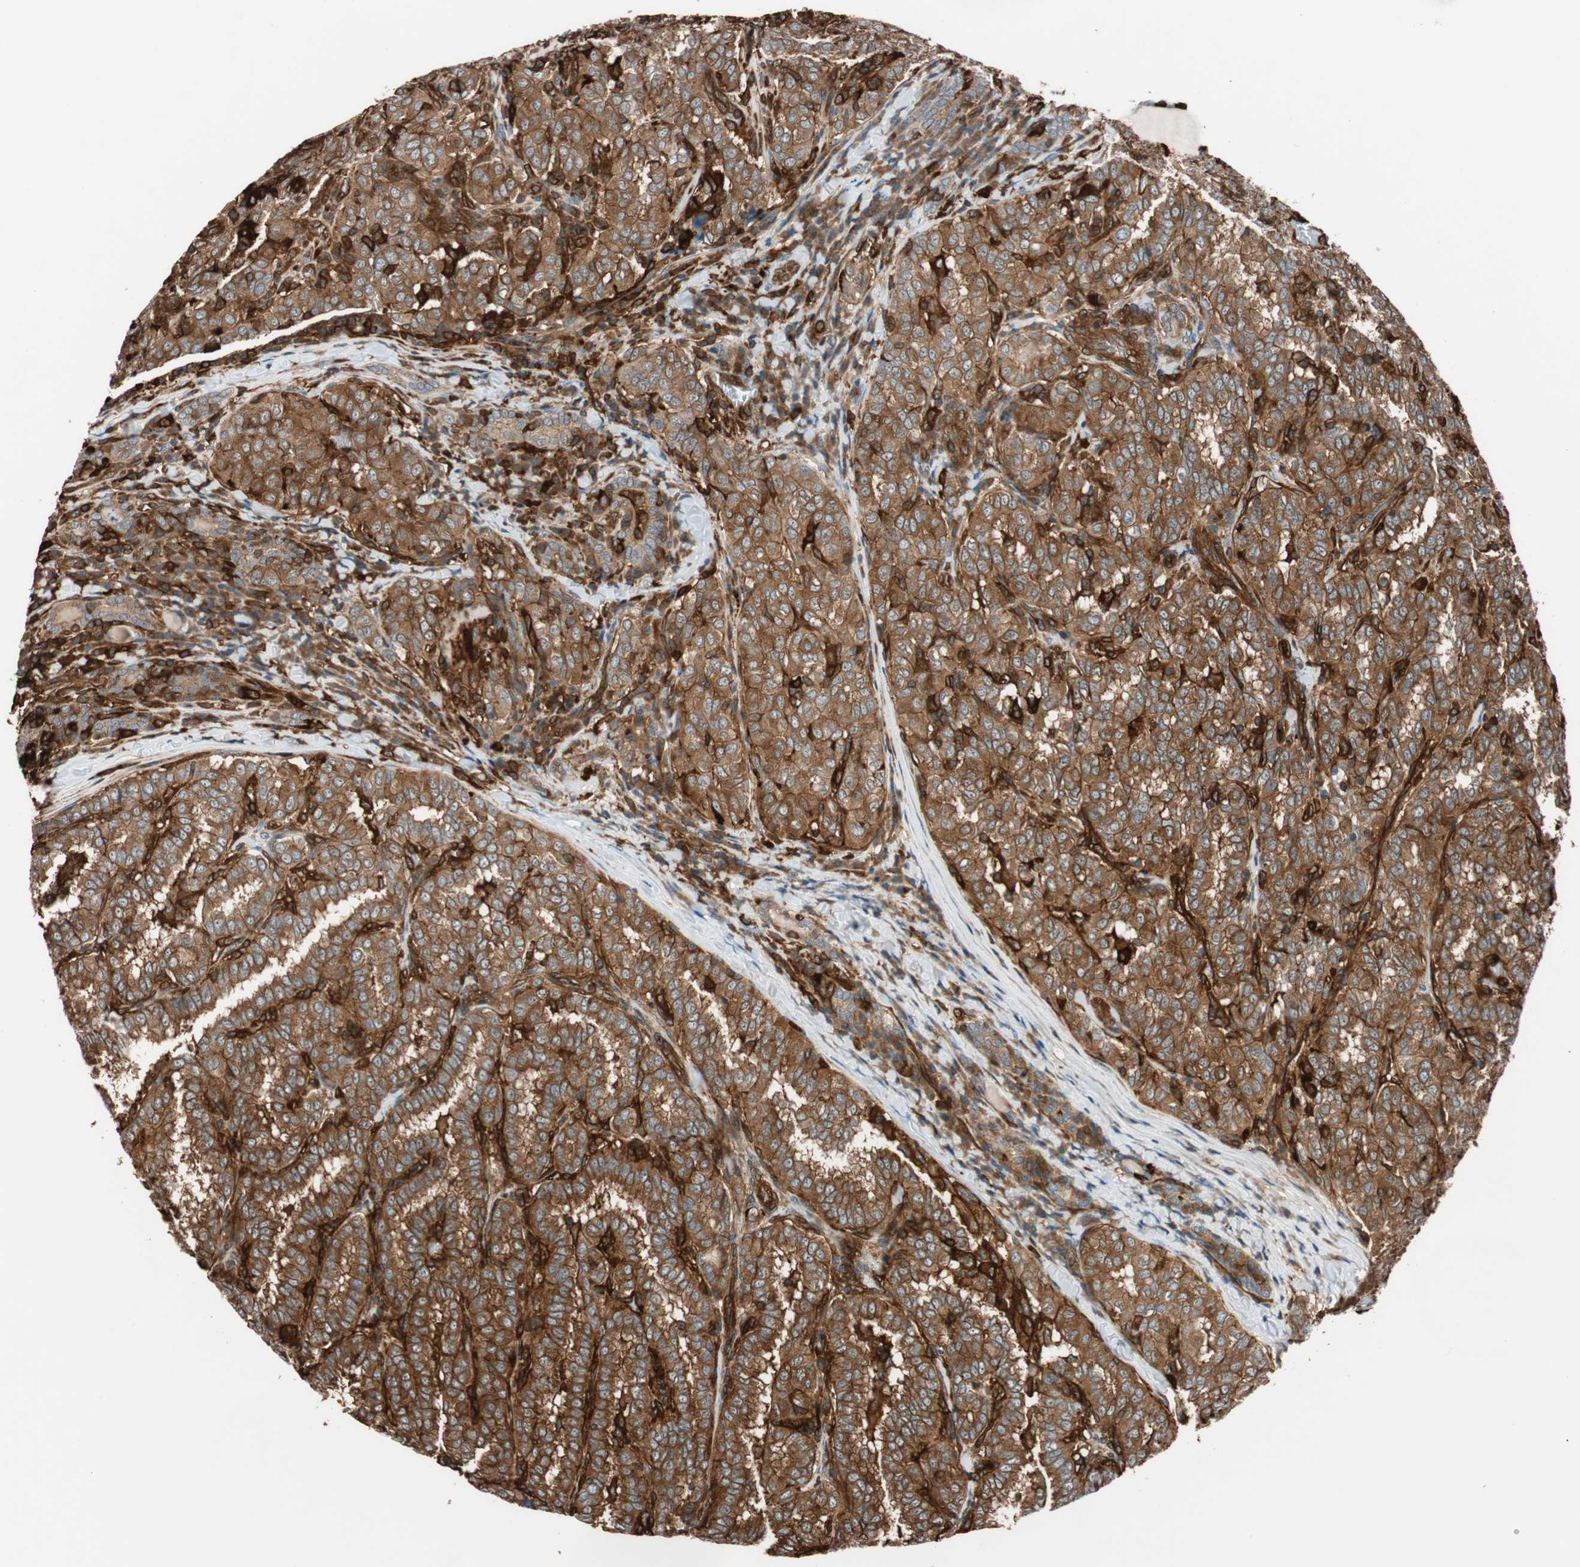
{"staining": {"intensity": "strong", "quantity": ">75%", "location": "cytoplasmic/membranous"}, "tissue": "thyroid cancer", "cell_type": "Tumor cells", "image_type": "cancer", "snomed": [{"axis": "morphology", "description": "Papillary adenocarcinoma, NOS"}, {"axis": "topography", "description": "Thyroid gland"}], "caption": "Protein expression analysis of thyroid cancer (papillary adenocarcinoma) reveals strong cytoplasmic/membranous positivity in about >75% of tumor cells.", "gene": "VASP", "patient": {"sex": "female", "age": 30}}